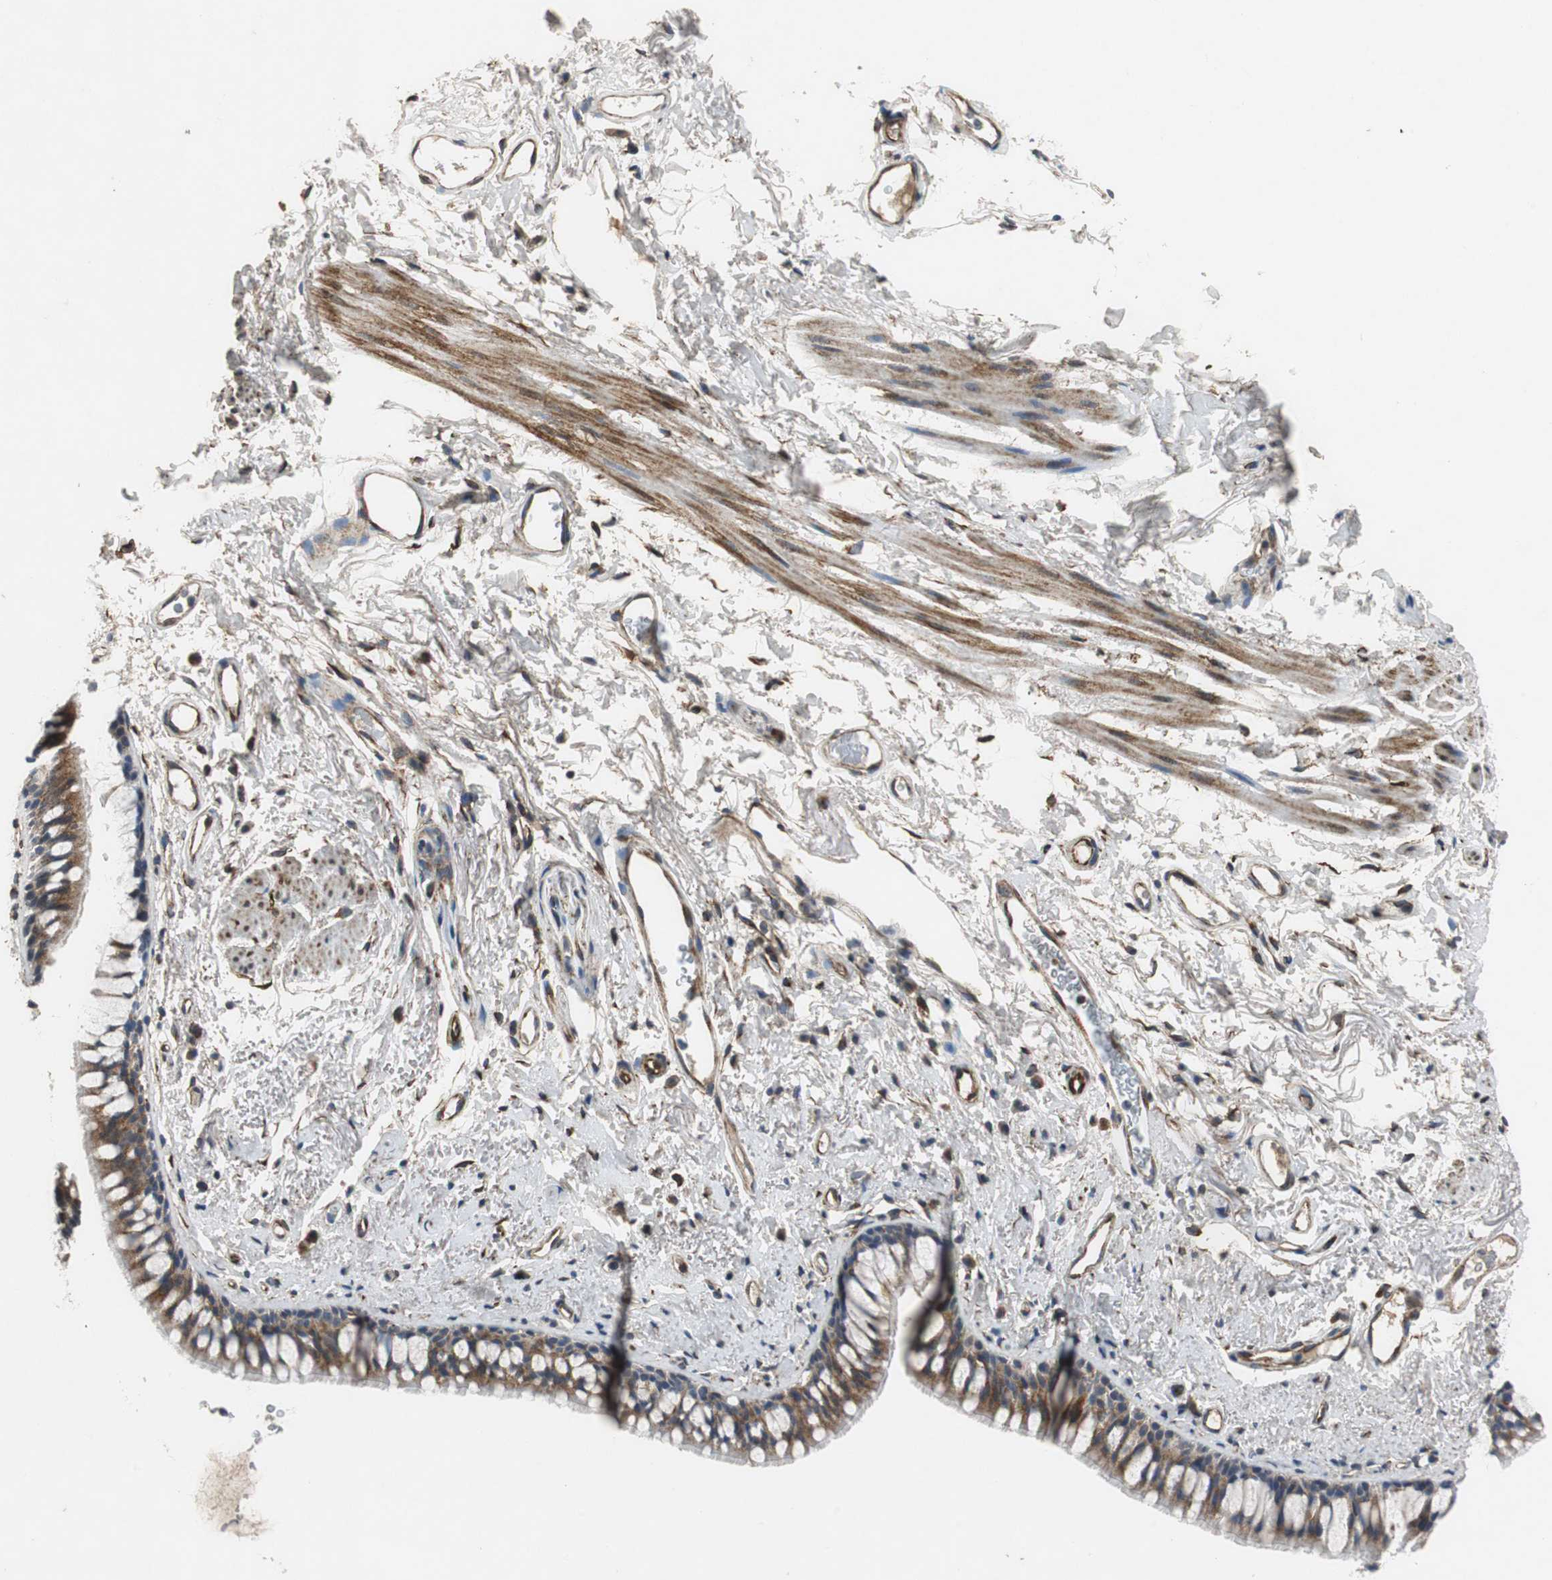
{"staining": {"intensity": "moderate", "quantity": ">75%", "location": "cytoplasmic/membranous"}, "tissue": "bronchus", "cell_type": "Respiratory epithelial cells", "image_type": "normal", "snomed": [{"axis": "morphology", "description": "Normal tissue, NOS"}, {"axis": "topography", "description": "Bronchus"}], "caption": "A brown stain highlights moderate cytoplasmic/membranous positivity of a protein in respiratory epithelial cells of normal human bronchus. The staining was performed using DAB, with brown indicating positive protein expression. Nuclei are stained blue with hematoxylin.", "gene": "ISCU", "patient": {"sex": "female", "age": 73}}